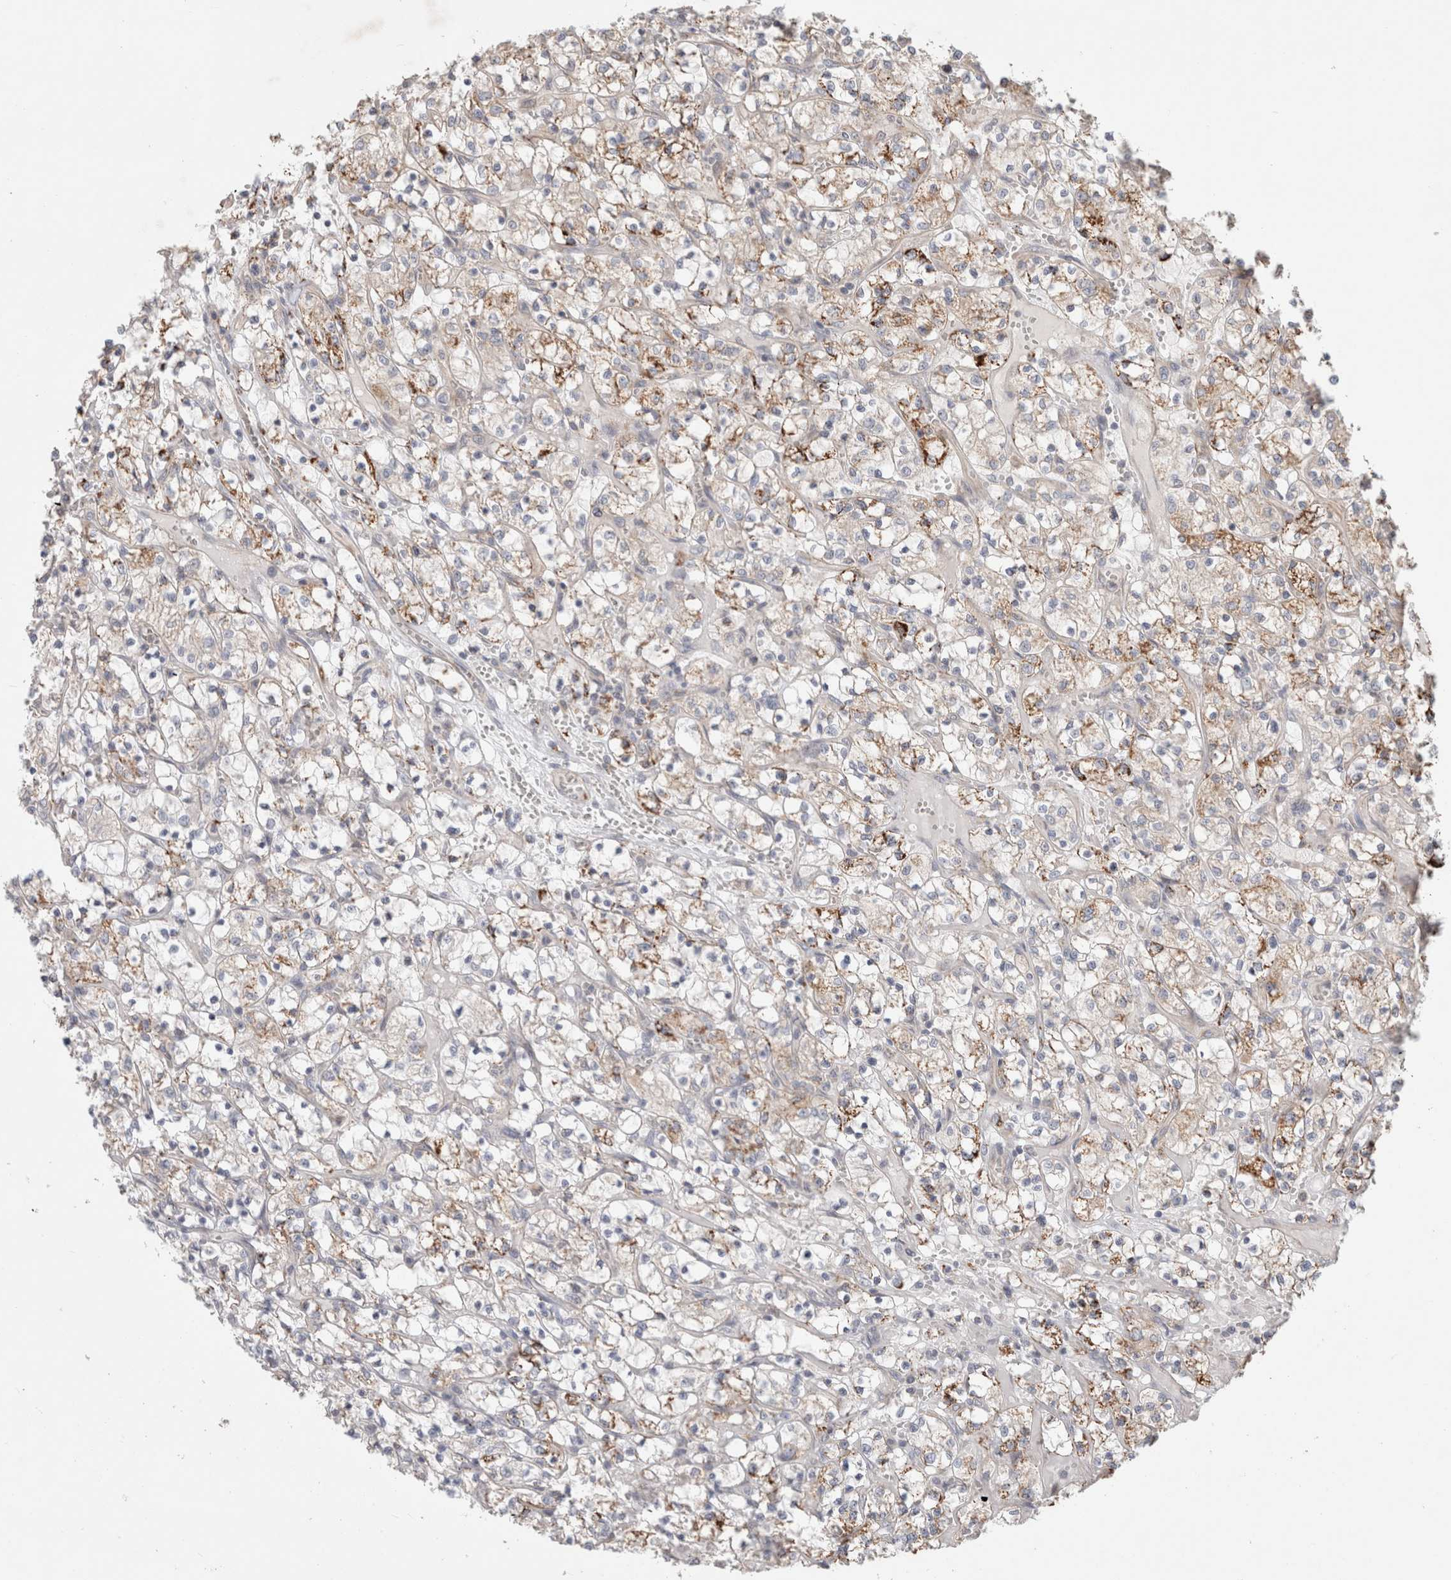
{"staining": {"intensity": "moderate", "quantity": "25%-75%", "location": "cytoplasmic/membranous"}, "tissue": "renal cancer", "cell_type": "Tumor cells", "image_type": "cancer", "snomed": [{"axis": "morphology", "description": "Adenocarcinoma, NOS"}, {"axis": "topography", "description": "Kidney"}], "caption": "A brown stain highlights moderate cytoplasmic/membranous staining of a protein in human renal cancer tumor cells. The protein is stained brown, and the nuclei are stained in blue (DAB (3,3'-diaminobenzidine) IHC with brightfield microscopy, high magnification).", "gene": "HROB", "patient": {"sex": "female", "age": 69}}